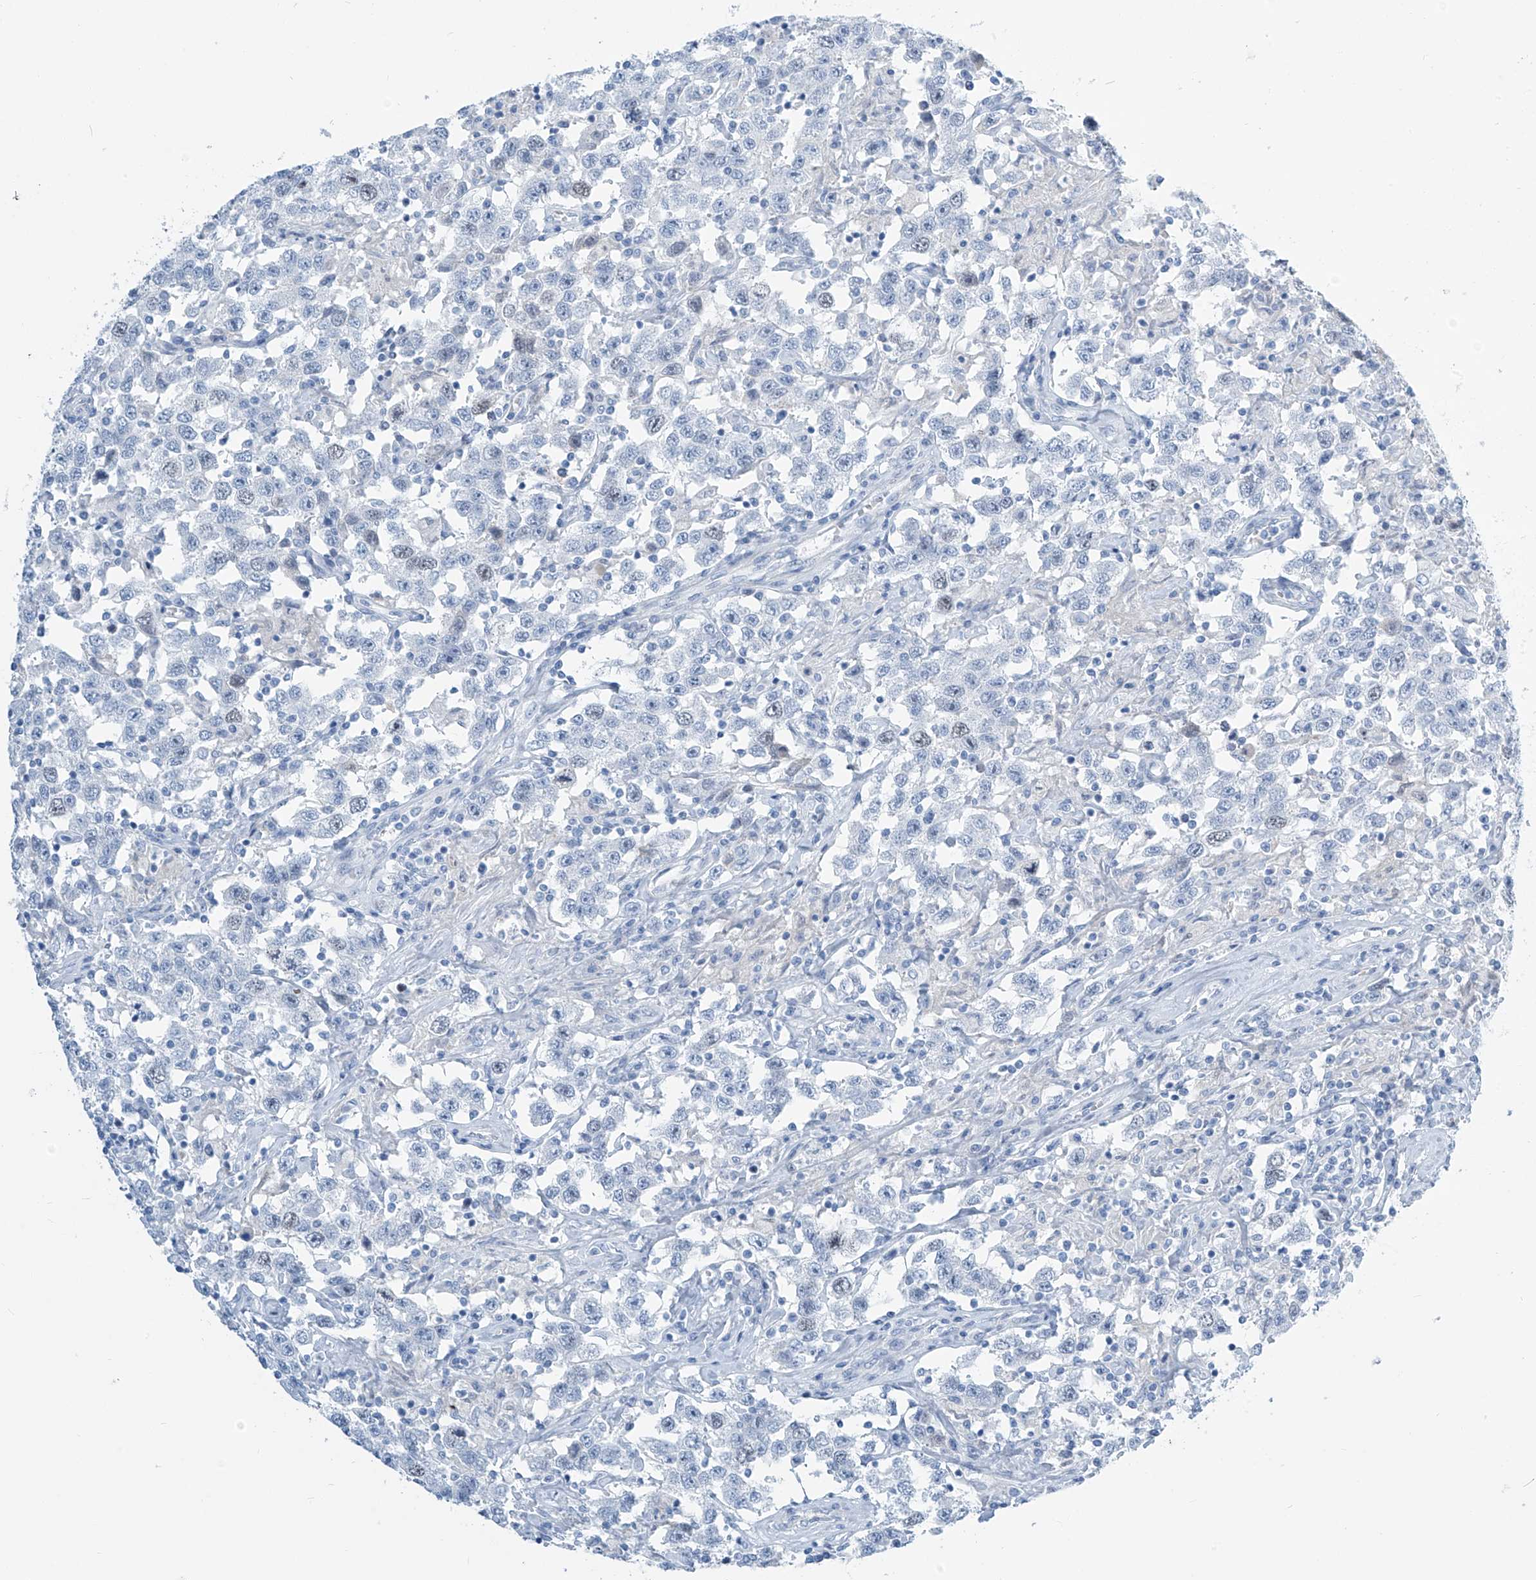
{"staining": {"intensity": "negative", "quantity": "none", "location": "none"}, "tissue": "testis cancer", "cell_type": "Tumor cells", "image_type": "cancer", "snomed": [{"axis": "morphology", "description": "Seminoma, NOS"}, {"axis": "topography", "description": "Testis"}], "caption": "Testis cancer (seminoma) stained for a protein using IHC reveals no positivity tumor cells.", "gene": "SGO2", "patient": {"sex": "male", "age": 41}}